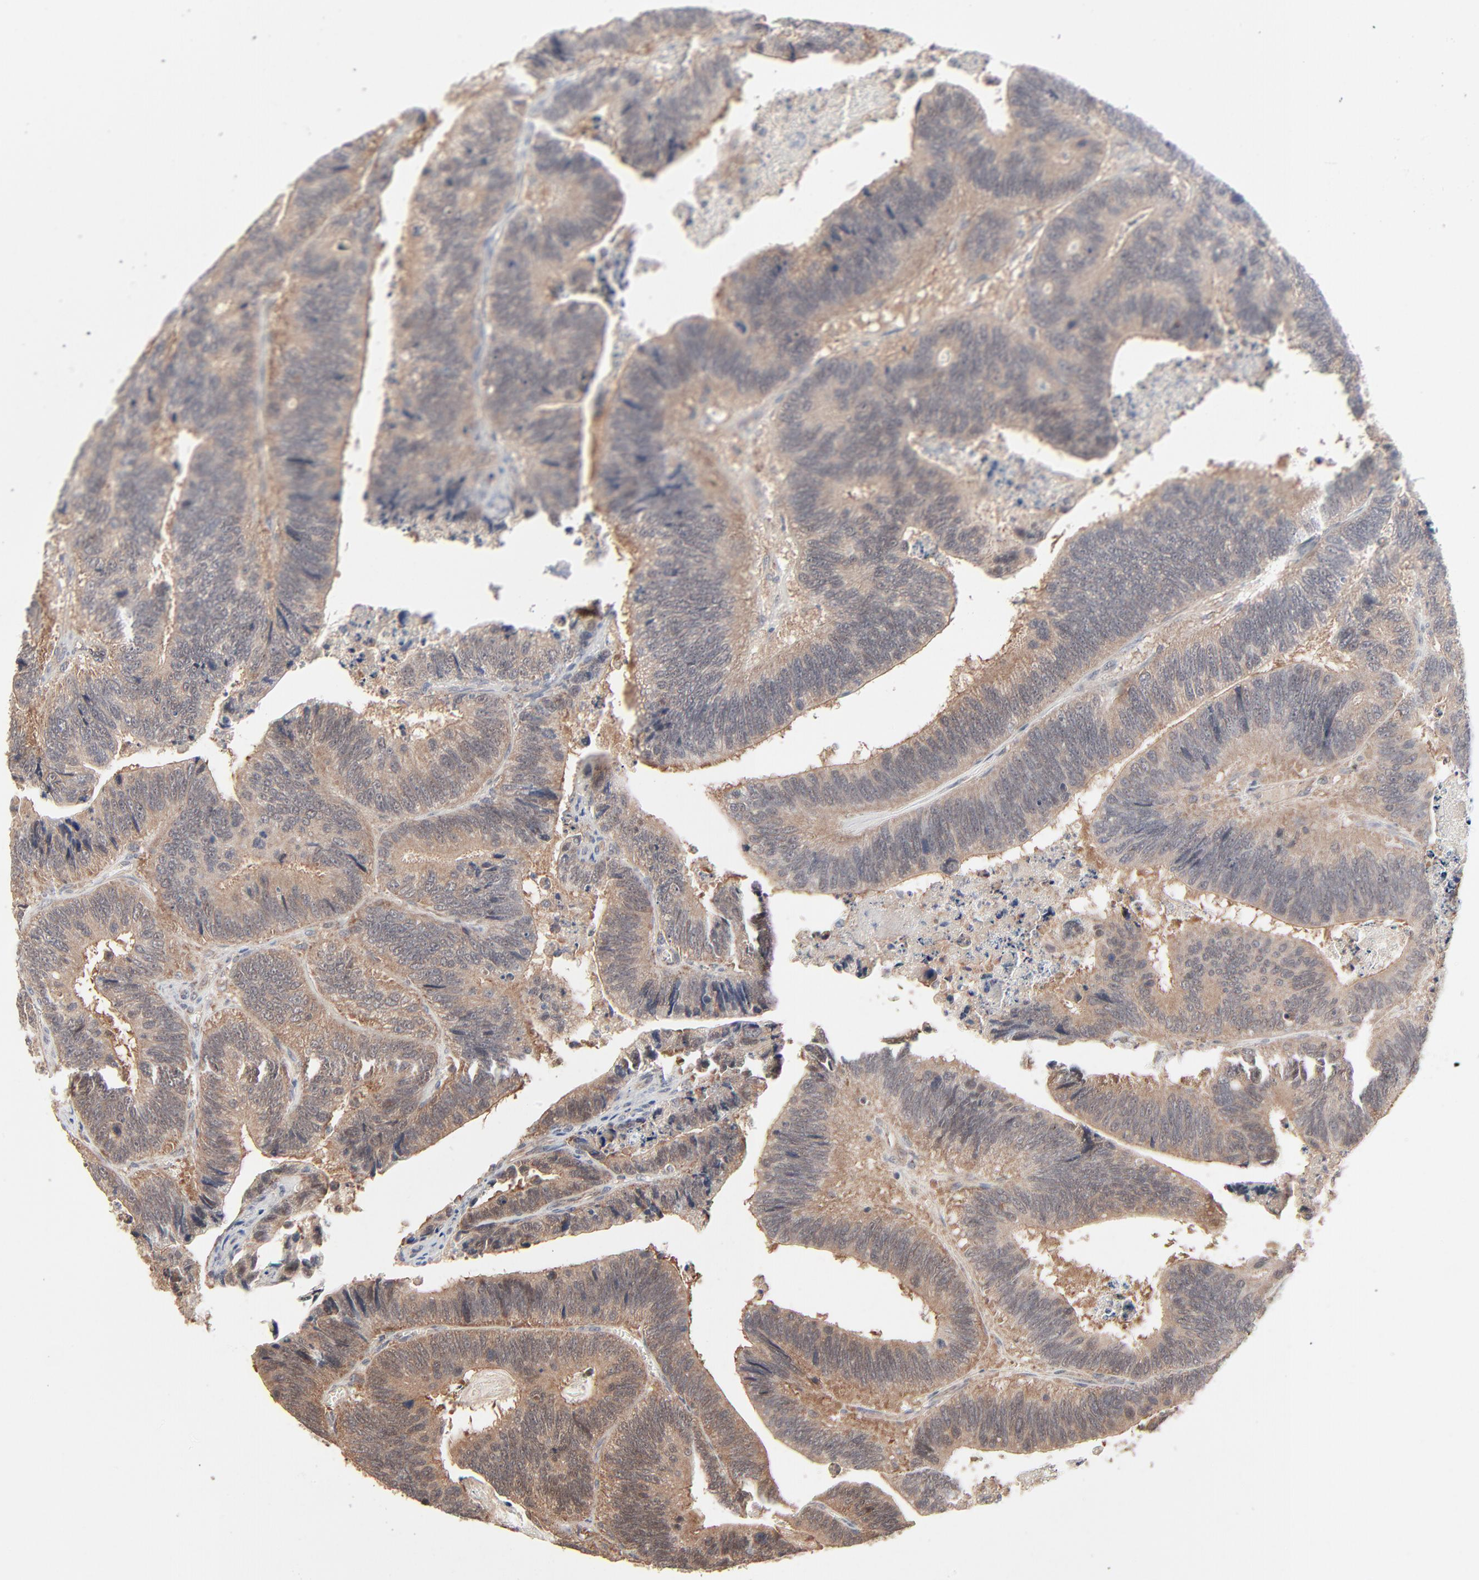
{"staining": {"intensity": "moderate", "quantity": ">75%", "location": "cytoplasmic/membranous"}, "tissue": "colorectal cancer", "cell_type": "Tumor cells", "image_type": "cancer", "snomed": [{"axis": "morphology", "description": "Adenocarcinoma, NOS"}, {"axis": "topography", "description": "Colon"}], "caption": "Protein staining shows moderate cytoplasmic/membranous expression in about >75% of tumor cells in colorectal cancer (adenocarcinoma).", "gene": "ABLIM3", "patient": {"sex": "male", "age": 72}}